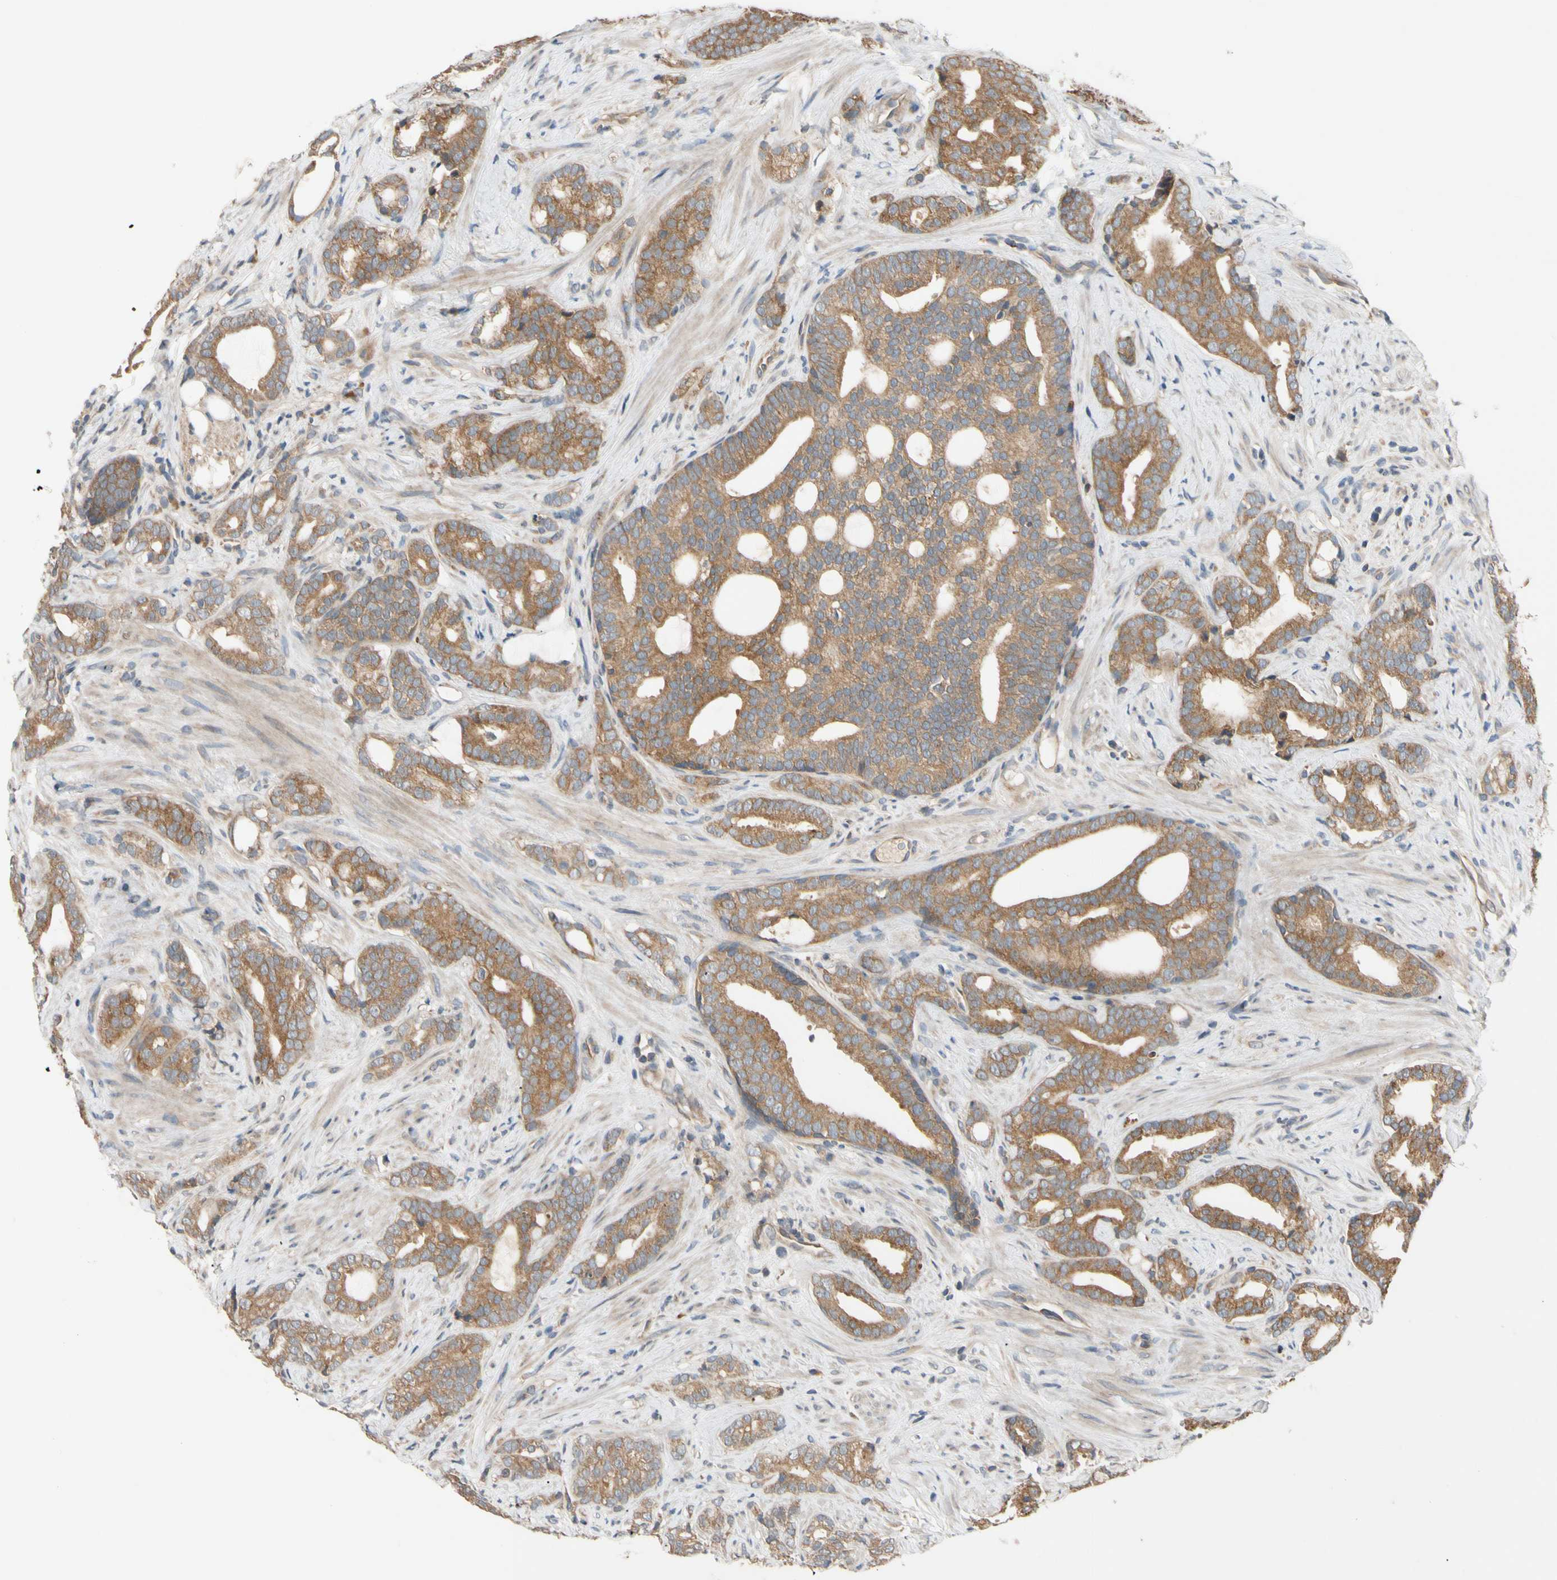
{"staining": {"intensity": "moderate", "quantity": ">75%", "location": "cytoplasmic/membranous"}, "tissue": "prostate cancer", "cell_type": "Tumor cells", "image_type": "cancer", "snomed": [{"axis": "morphology", "description": "Adenocarcinoma, Low grade"}, {"axis": "topography", "description": "Prostate"}], "caption": "Immunohistochemistry image of prostate adenocarcinoma (low-grade) stained for a protein (brown), which exhibits medium levels of moderate cytoplasmic/membranous positivity in approximately >75% of tumor cells.", "gene": "MBTPS2", "patient": {"sex": "male", "age": 58}}